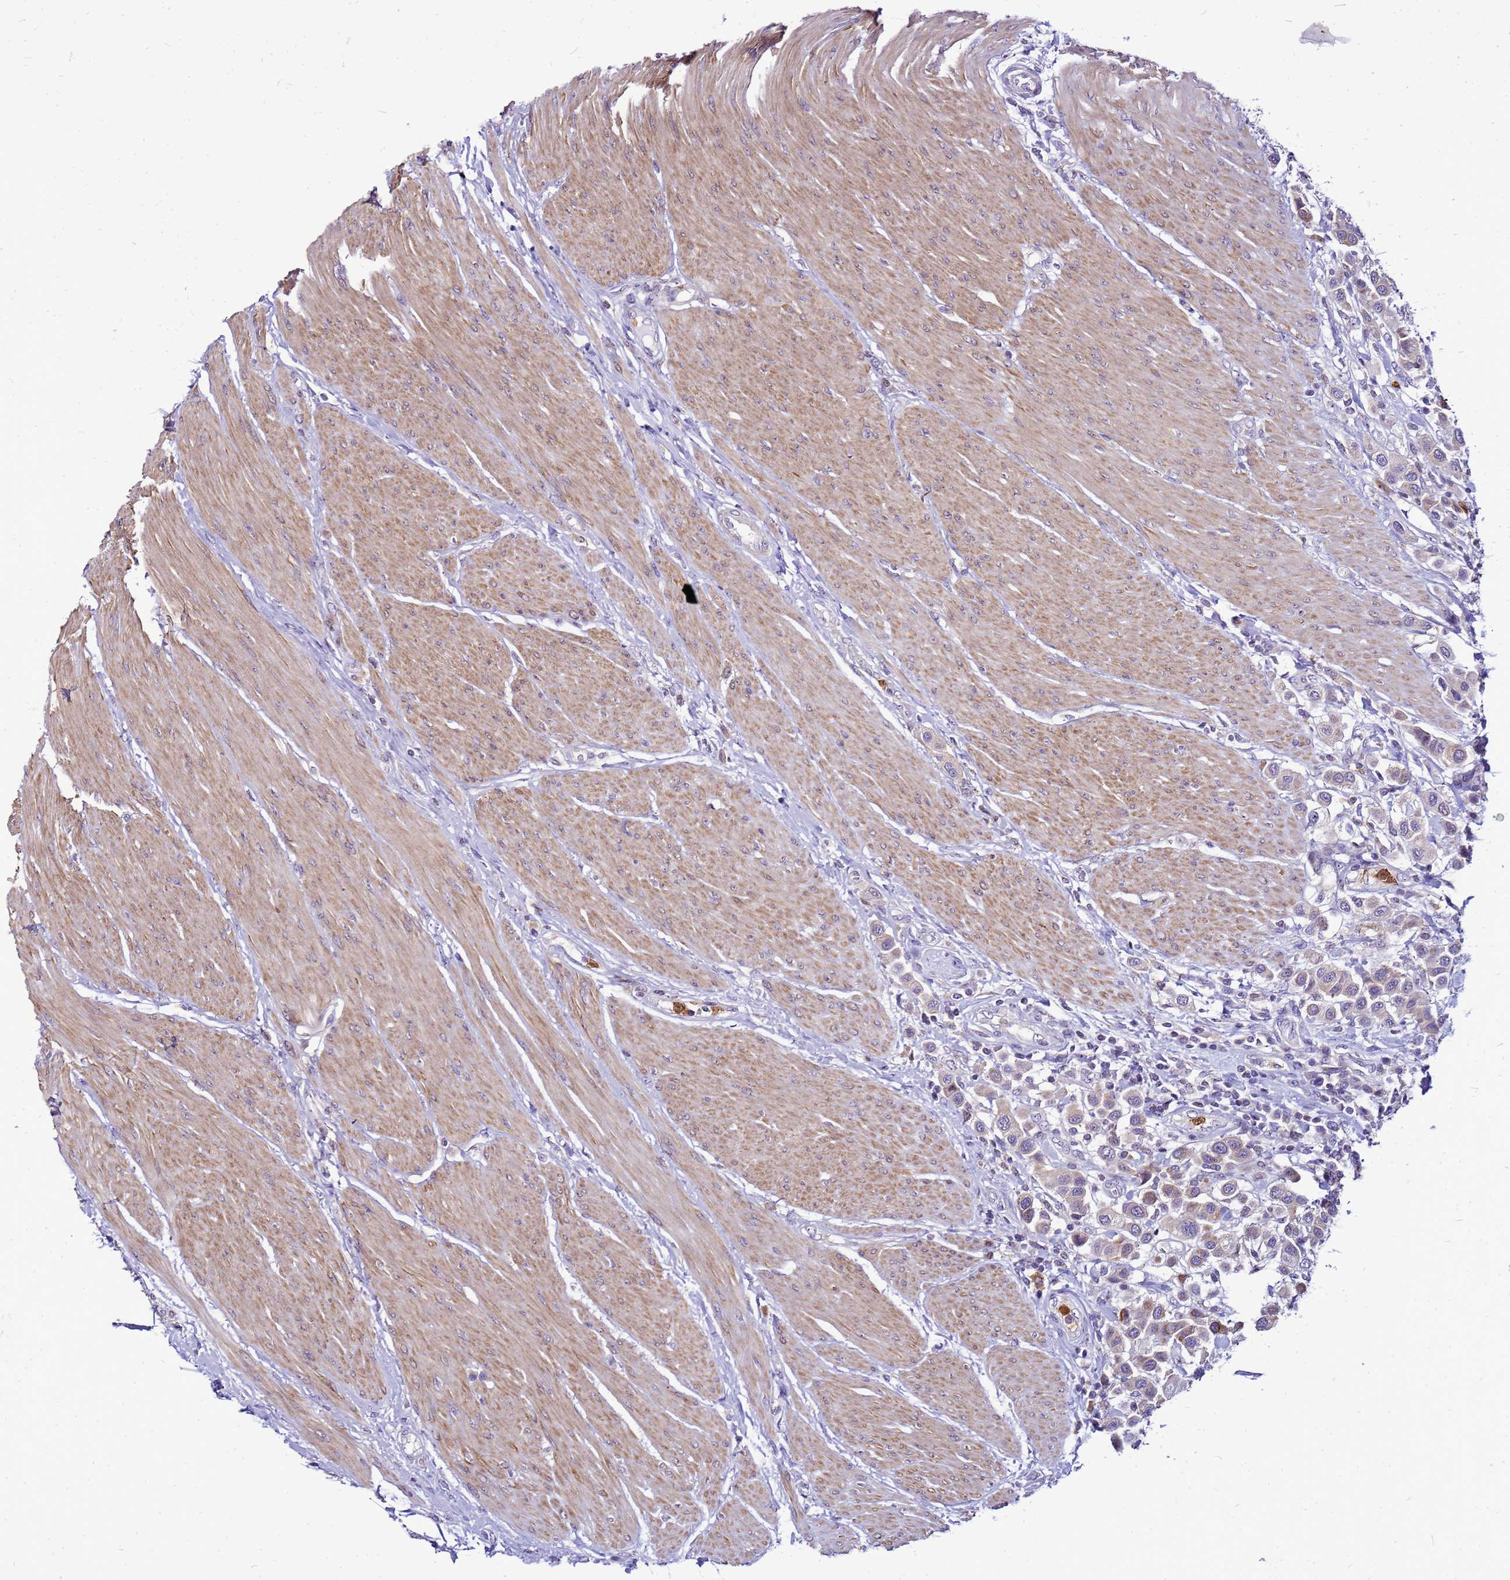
{"staining": {"intensity": "weak", "quantity": "<25%", "location": "cytoplasmic/membranous"}, "tissue": "urothelial cancer", "cell_type": "Tumor cells", "image_type": "cancer", "snomed": [{"axis": "morphology", "description": "Urothelial carcinoma, High grade"}, {"axis": "topography", "description": "Urinary bladder"}], "caption": "Immunohistochemical staining of high-grade urothelial carcinoma demonstrates no significant staining in tumor cells. The staining was performed using DAB (3,3'-diaminobenzidine) to visualize the protein expression in brown, while the nuclei were stained in blue with hematoxylin (Magnification: 20x).", "gene": "VPS4B", "patient": {"sex": "male", "age": 50}}